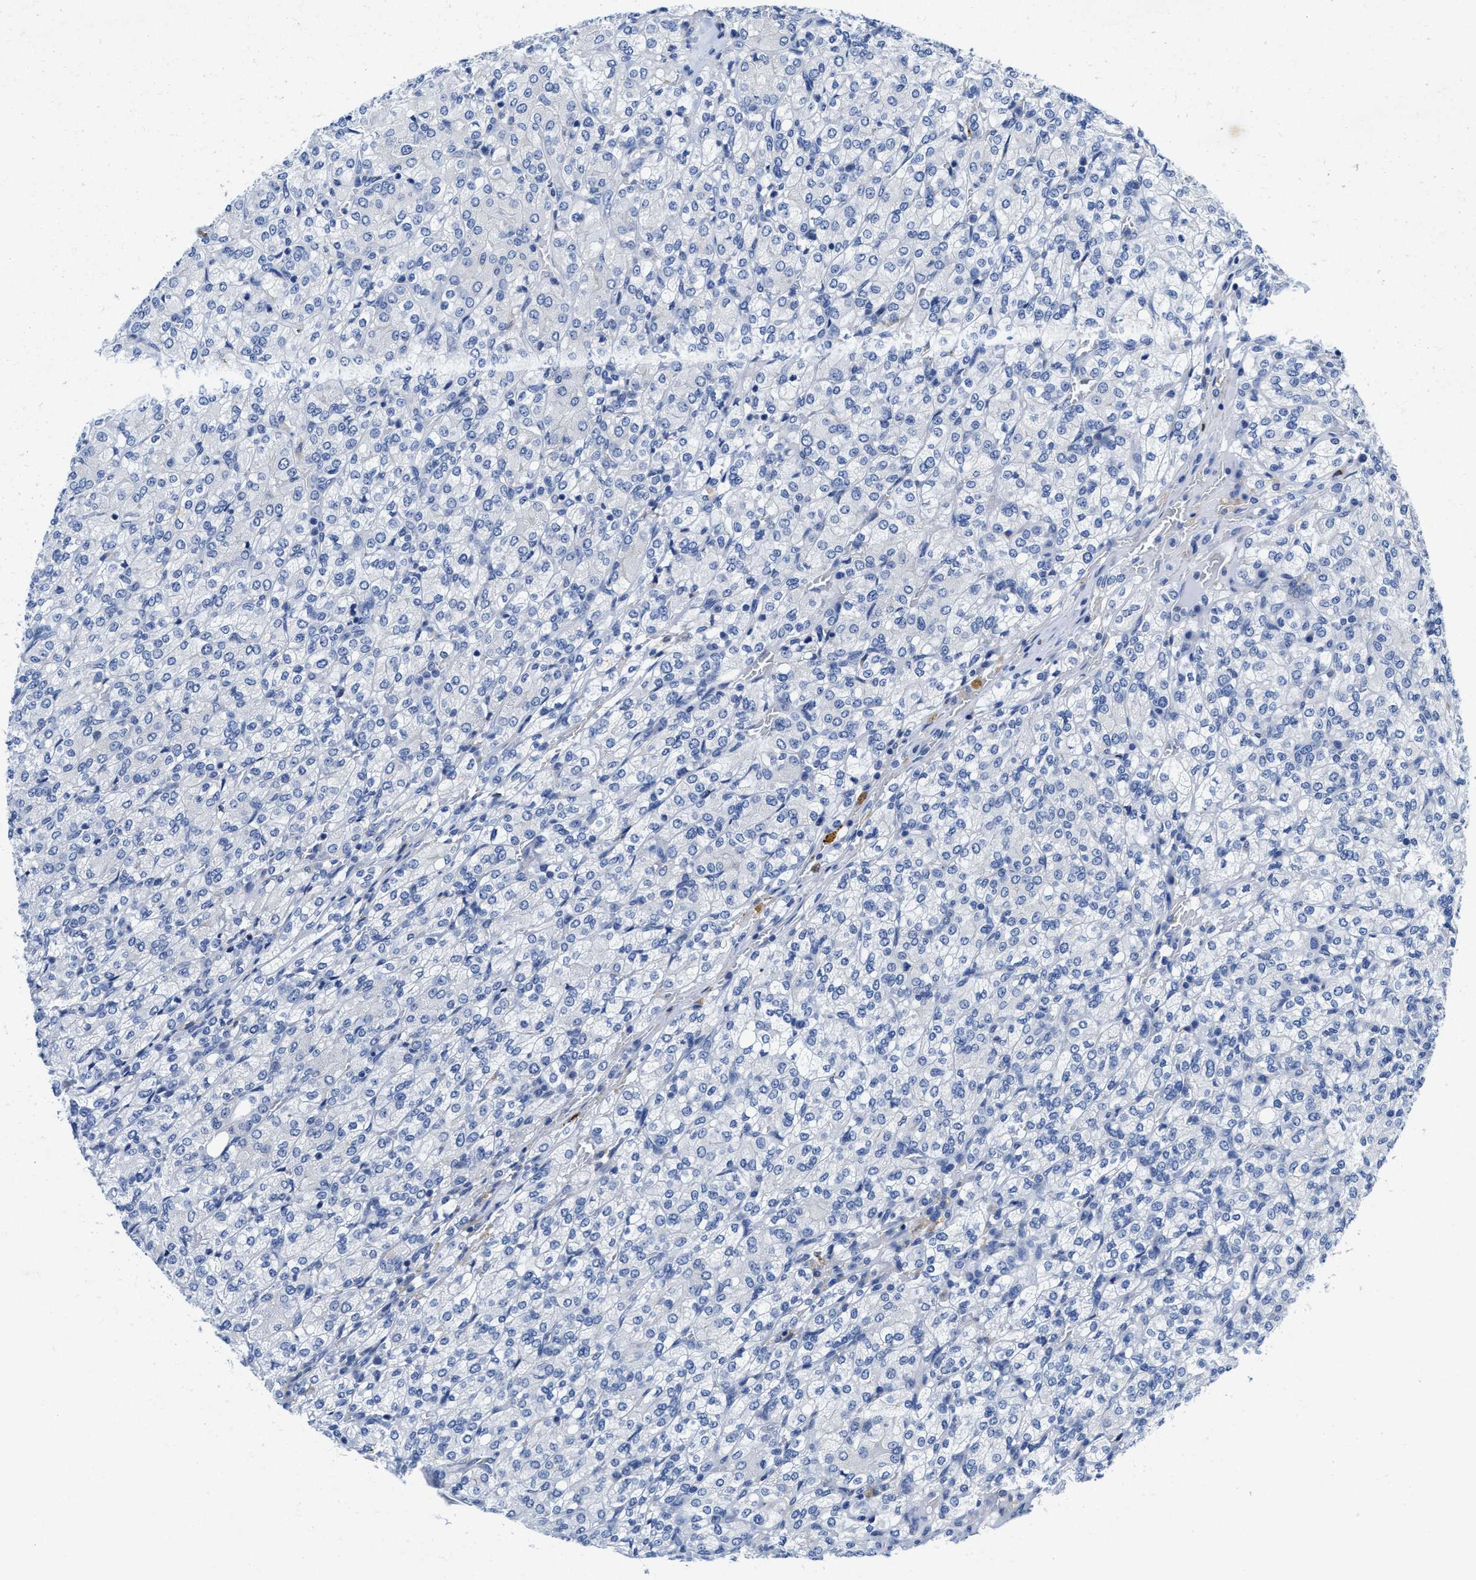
{"staining": {"intensity": "negative", "quantity": "none", "location": "none"}, "tissue": "renal cancer", "cell_type": "Tumor cells", "image_type": "cancer", "snomed": [{"axis": "morphology", "description": "Adenocarcinoma, NOS"}, {"axis": "topography", "description": "Kidney"}], "caption": "Histopathology image shows no significant protein positivity in tumor cells of renal cancer.", "gene": "TBRG4", "patient": {"sex": "male", "age": 77}}